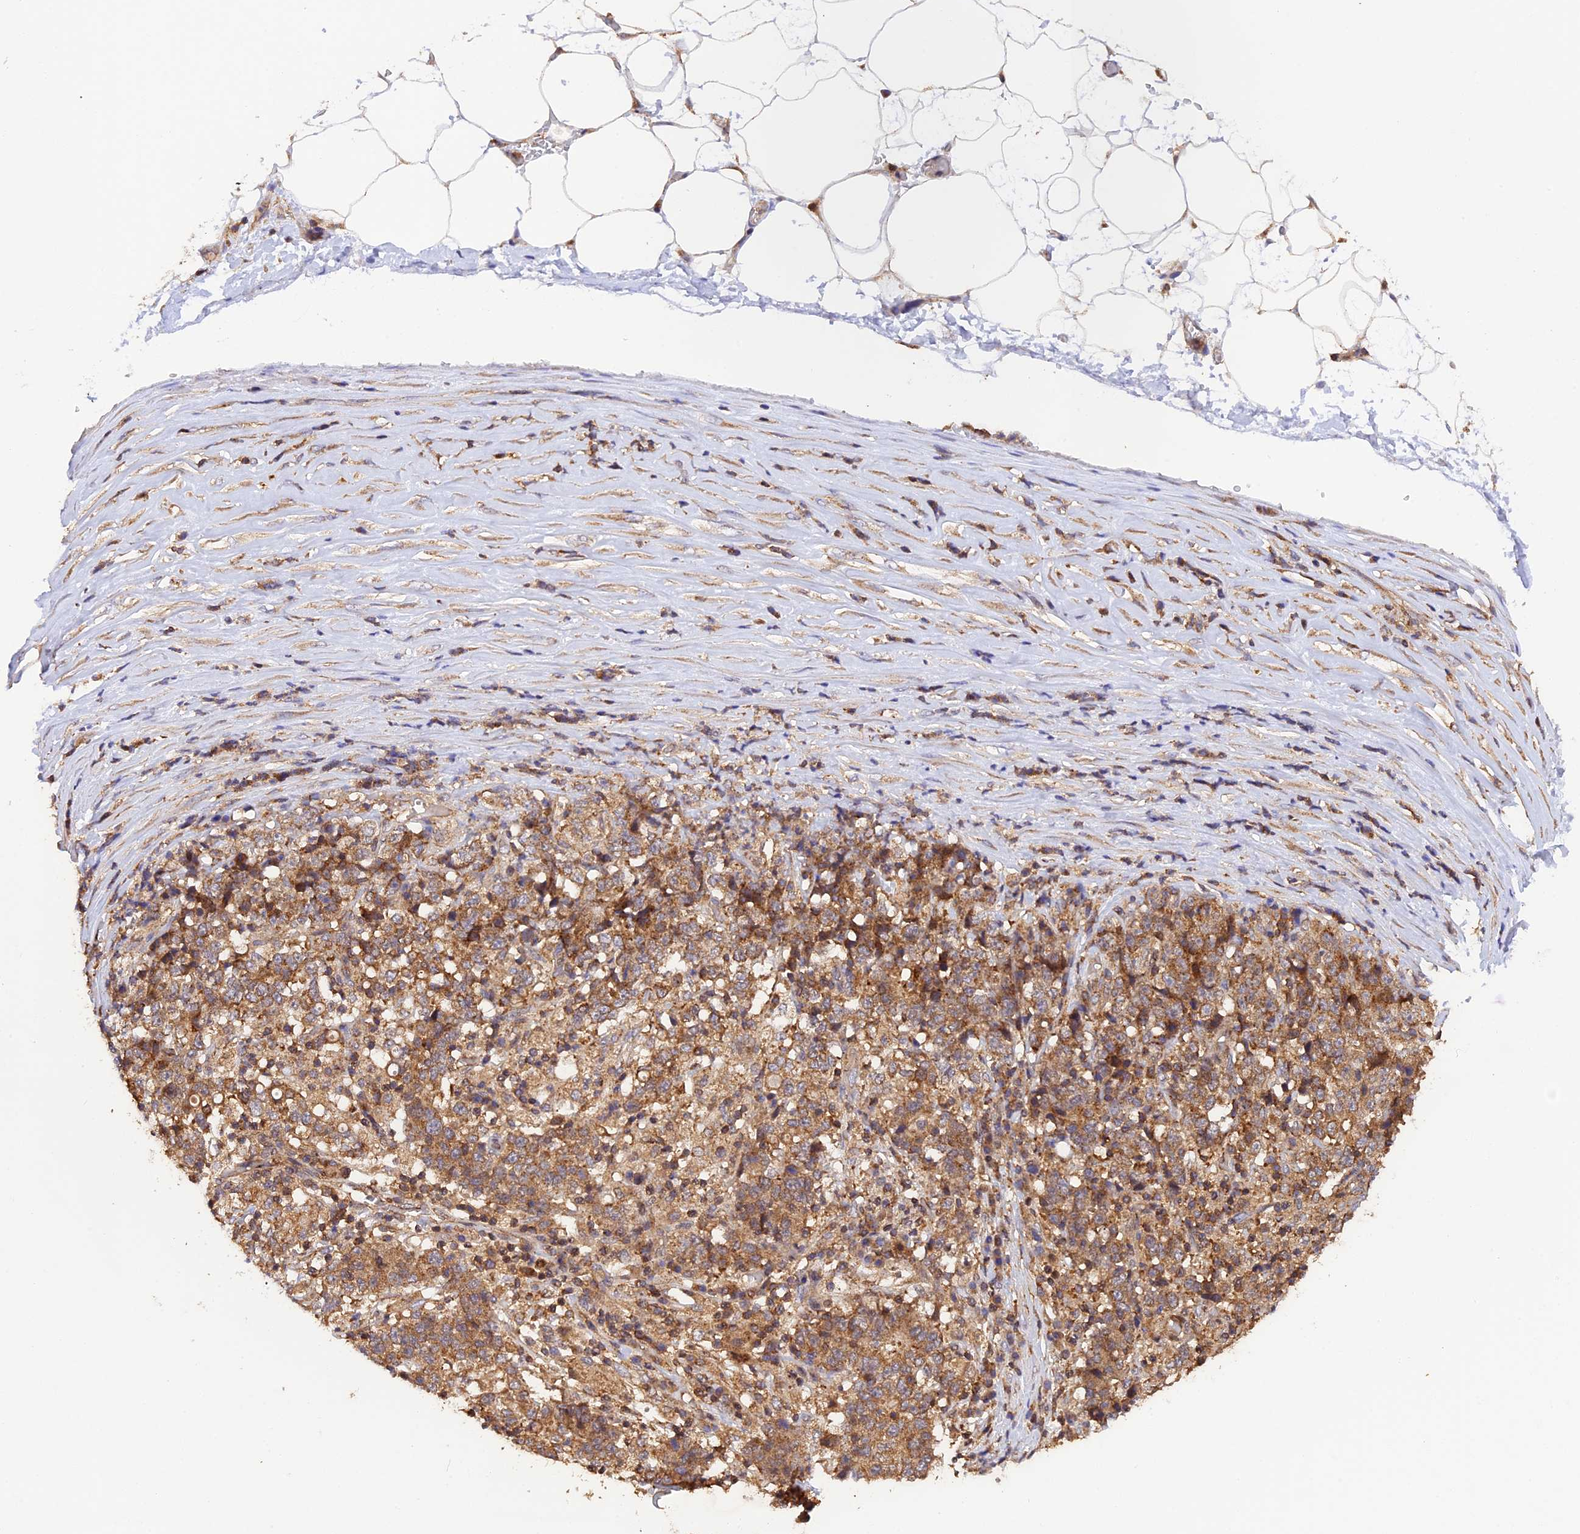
{"staining": {"intensity": "moderate", "quantity": ">75%", "location": "cytoplasmic/membranous"}, "tissue": "stomach cancer", "cell_type": "Tumor cells", "image_type": "cancer", "snomed": [{"axis": "morphology", "description": "Adenocarcinoma, NOS"}, {"axis": "topography", "description": "Stomach"}], "caption": "An immunohistochemistry image of tumor tissue is shown. Protein staining in brown shows moderate cytoplasmic/membranous positivity in stomach cancer (adenocarcinoma) within tumor cells.", "gene": "PEX3", "patient": {"sex": "male", "age": 59}}